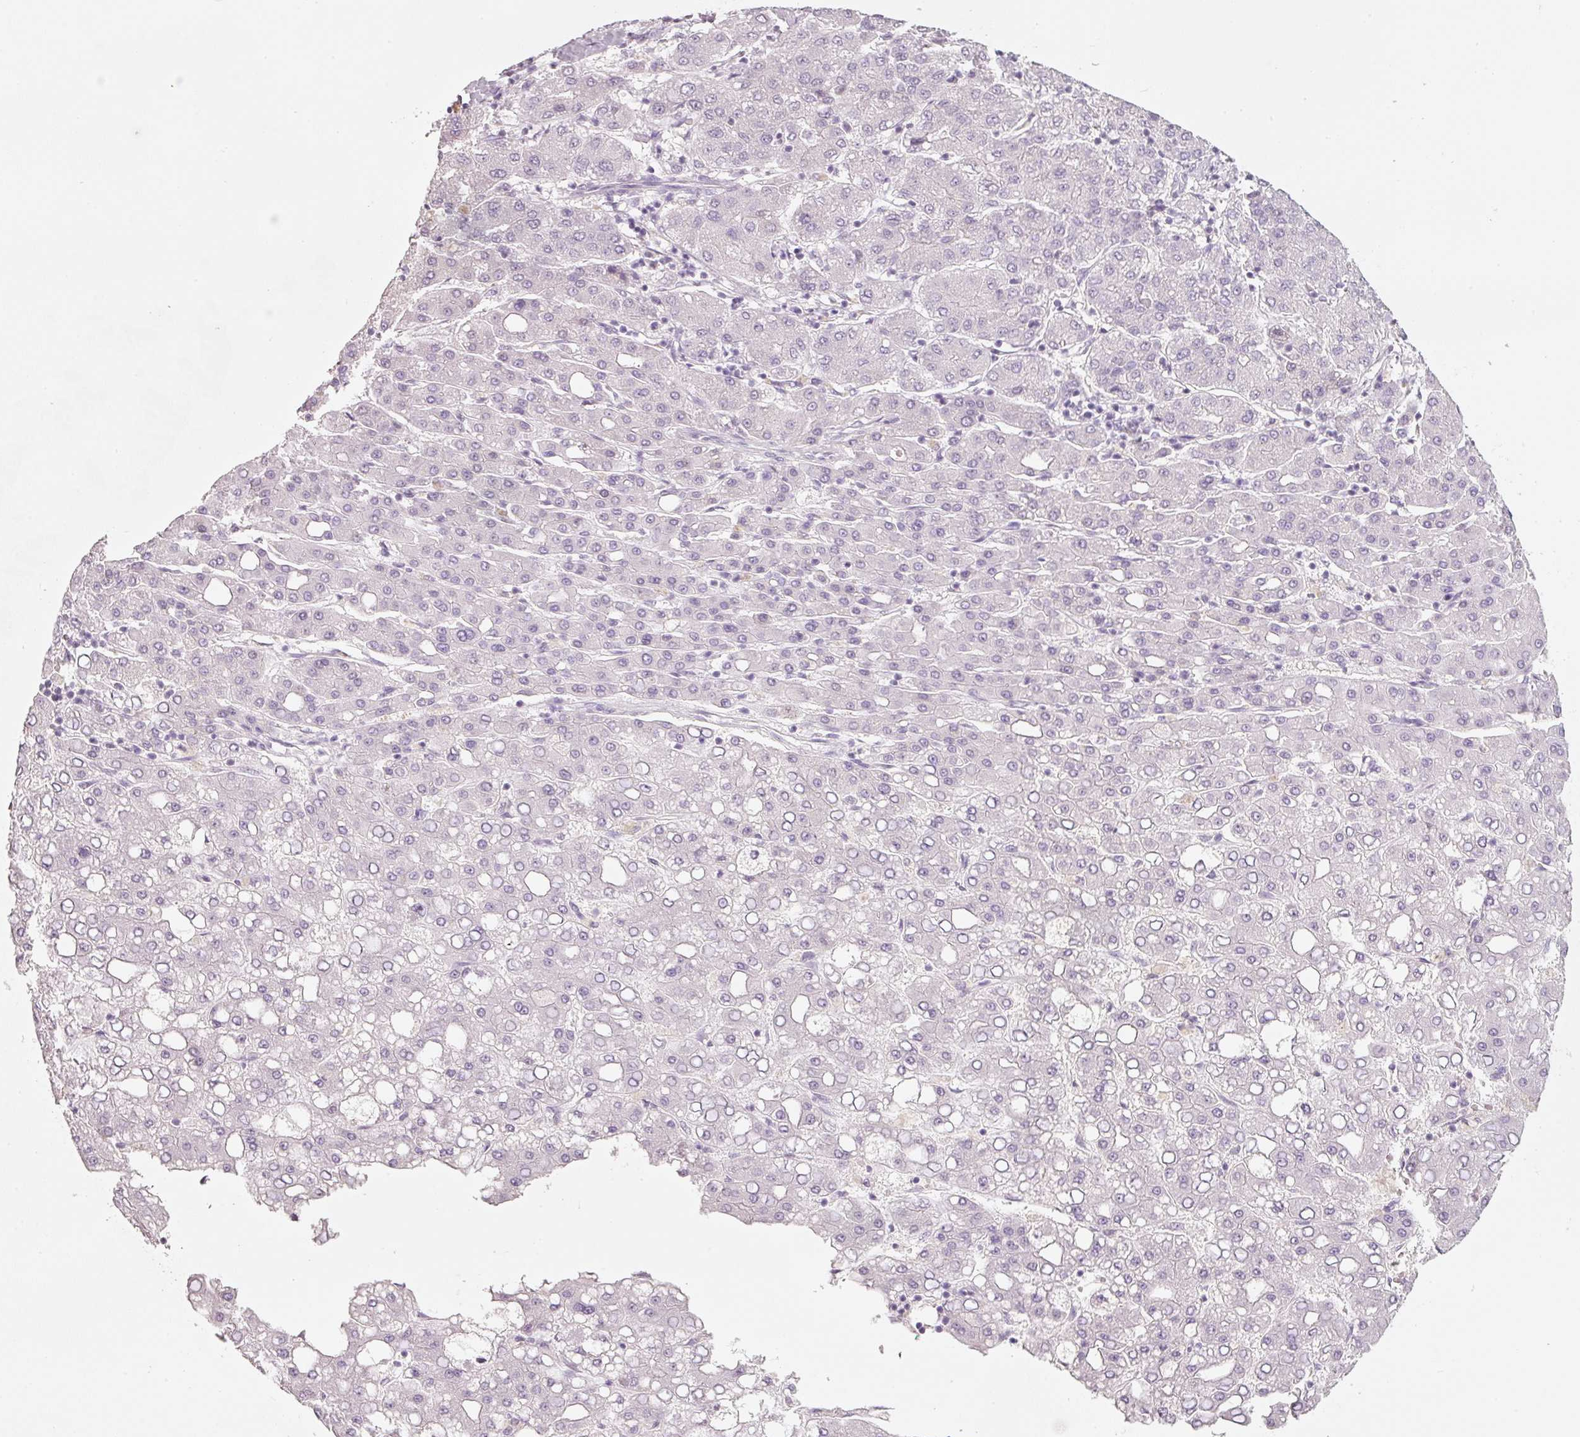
{"staining": {"intensity": "negative", "quantity": "none", "location": "none"}, "tissue": "liver cancer", "cell_type": "Tumor cells", "image_type": "cancer", "snomed": [{"axis": "morphology", "description": "Carcinoma, Hepatocellular, NOS"}, {"axis": "topography", "description": "Liver"}], "caption": "This is an immunohistochemistry photomicrograph of liver cancer. There is no staining in tumor cells.", "gene": "ENSG00000206549", "patient": {"sex": "male", "age": 65}}